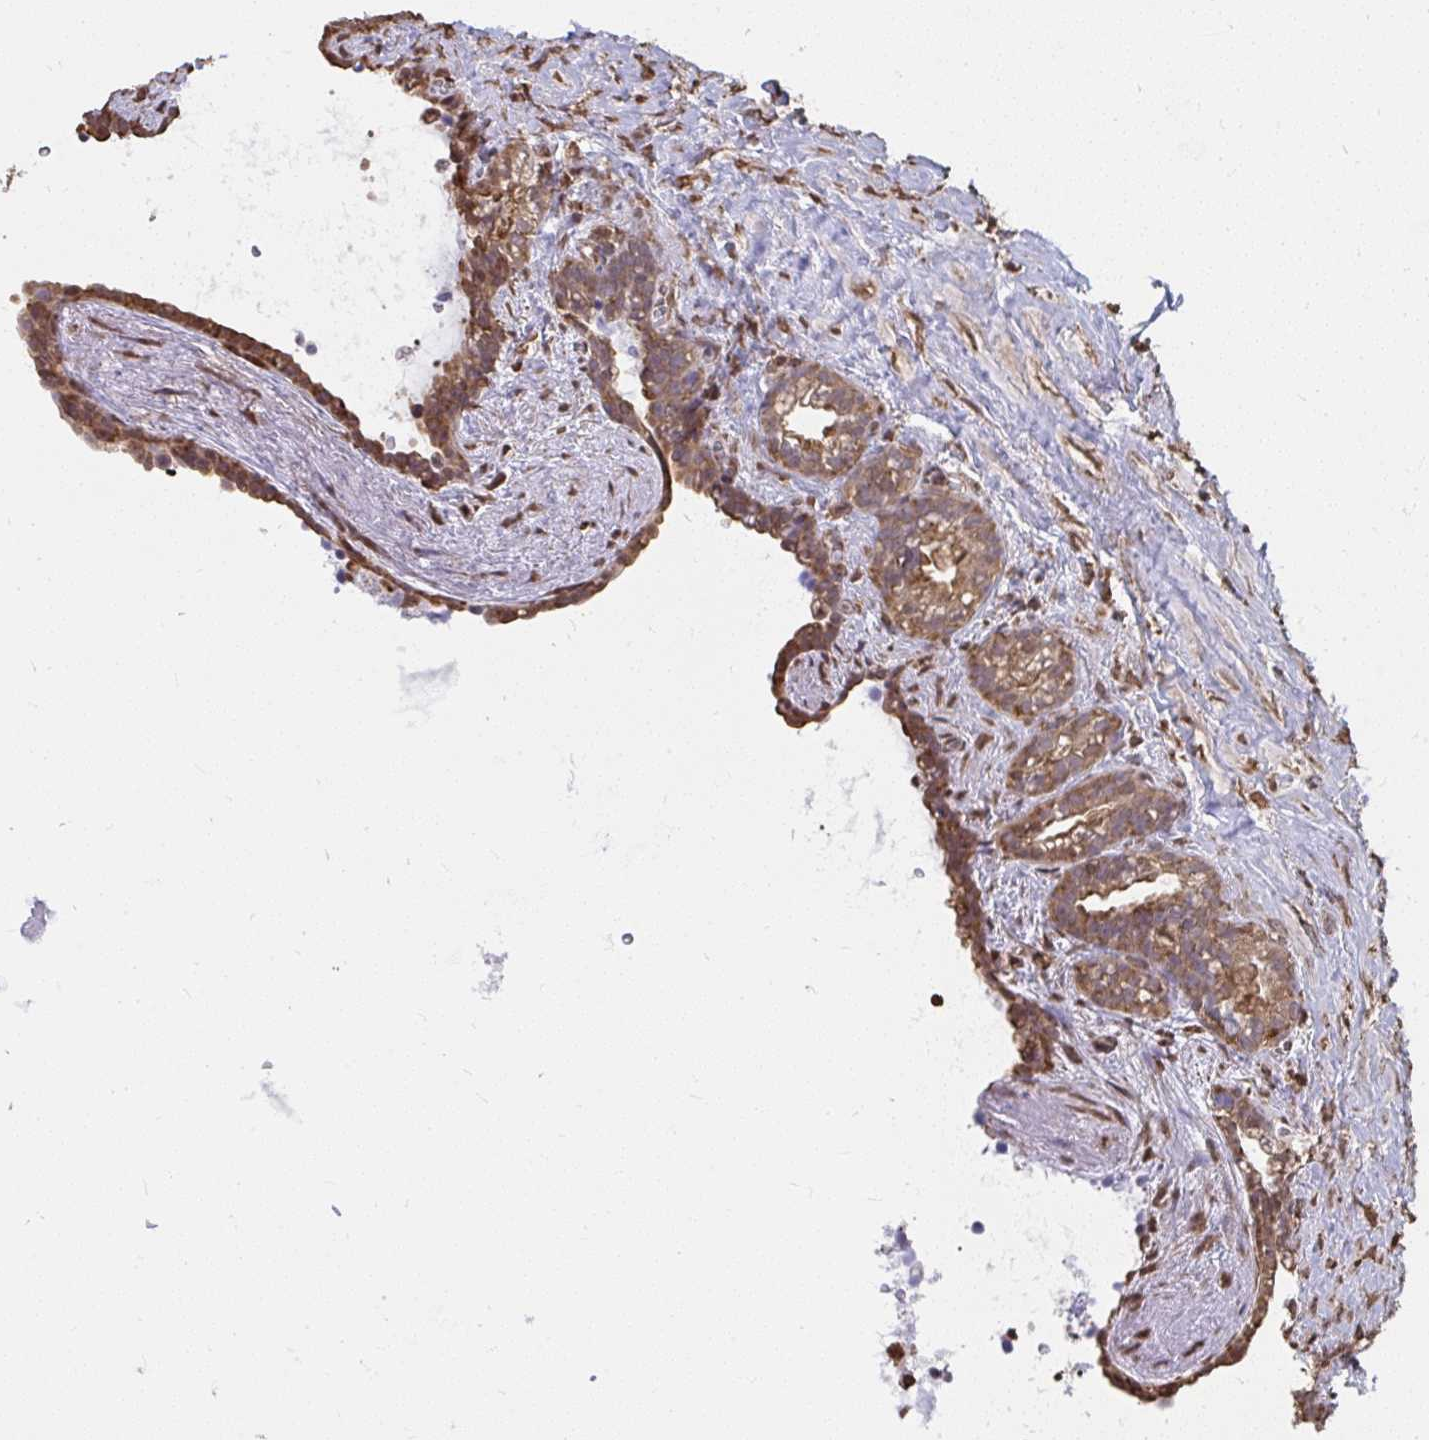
{"staining": {"intensity": "moderate", "quantity": ">75%", "location": "cytoplasmic/membranous"}, "tissue": "seminal vesicle", "cell_type": "Glandular cells", "image_type": "normal", "snomed": [{"axis": "morphology", "description": "Normal tissue, NOS"}, {"axis": "topography", "description": "Seminal veicle"}], "caption": "Brown immunohistochemical staining in benign seminal vesicle displays moderate cytoplasmic/membranous expression in approximately >75% of glandular cells. Using DAB (3,3'-diaminobenzidine) (brown) and hematoxylin (blue) stains, captured at high magnification using brightfield microscopy.", "gene": "SYNCRIP", "patient": {"sex": "male", "age": 76}}